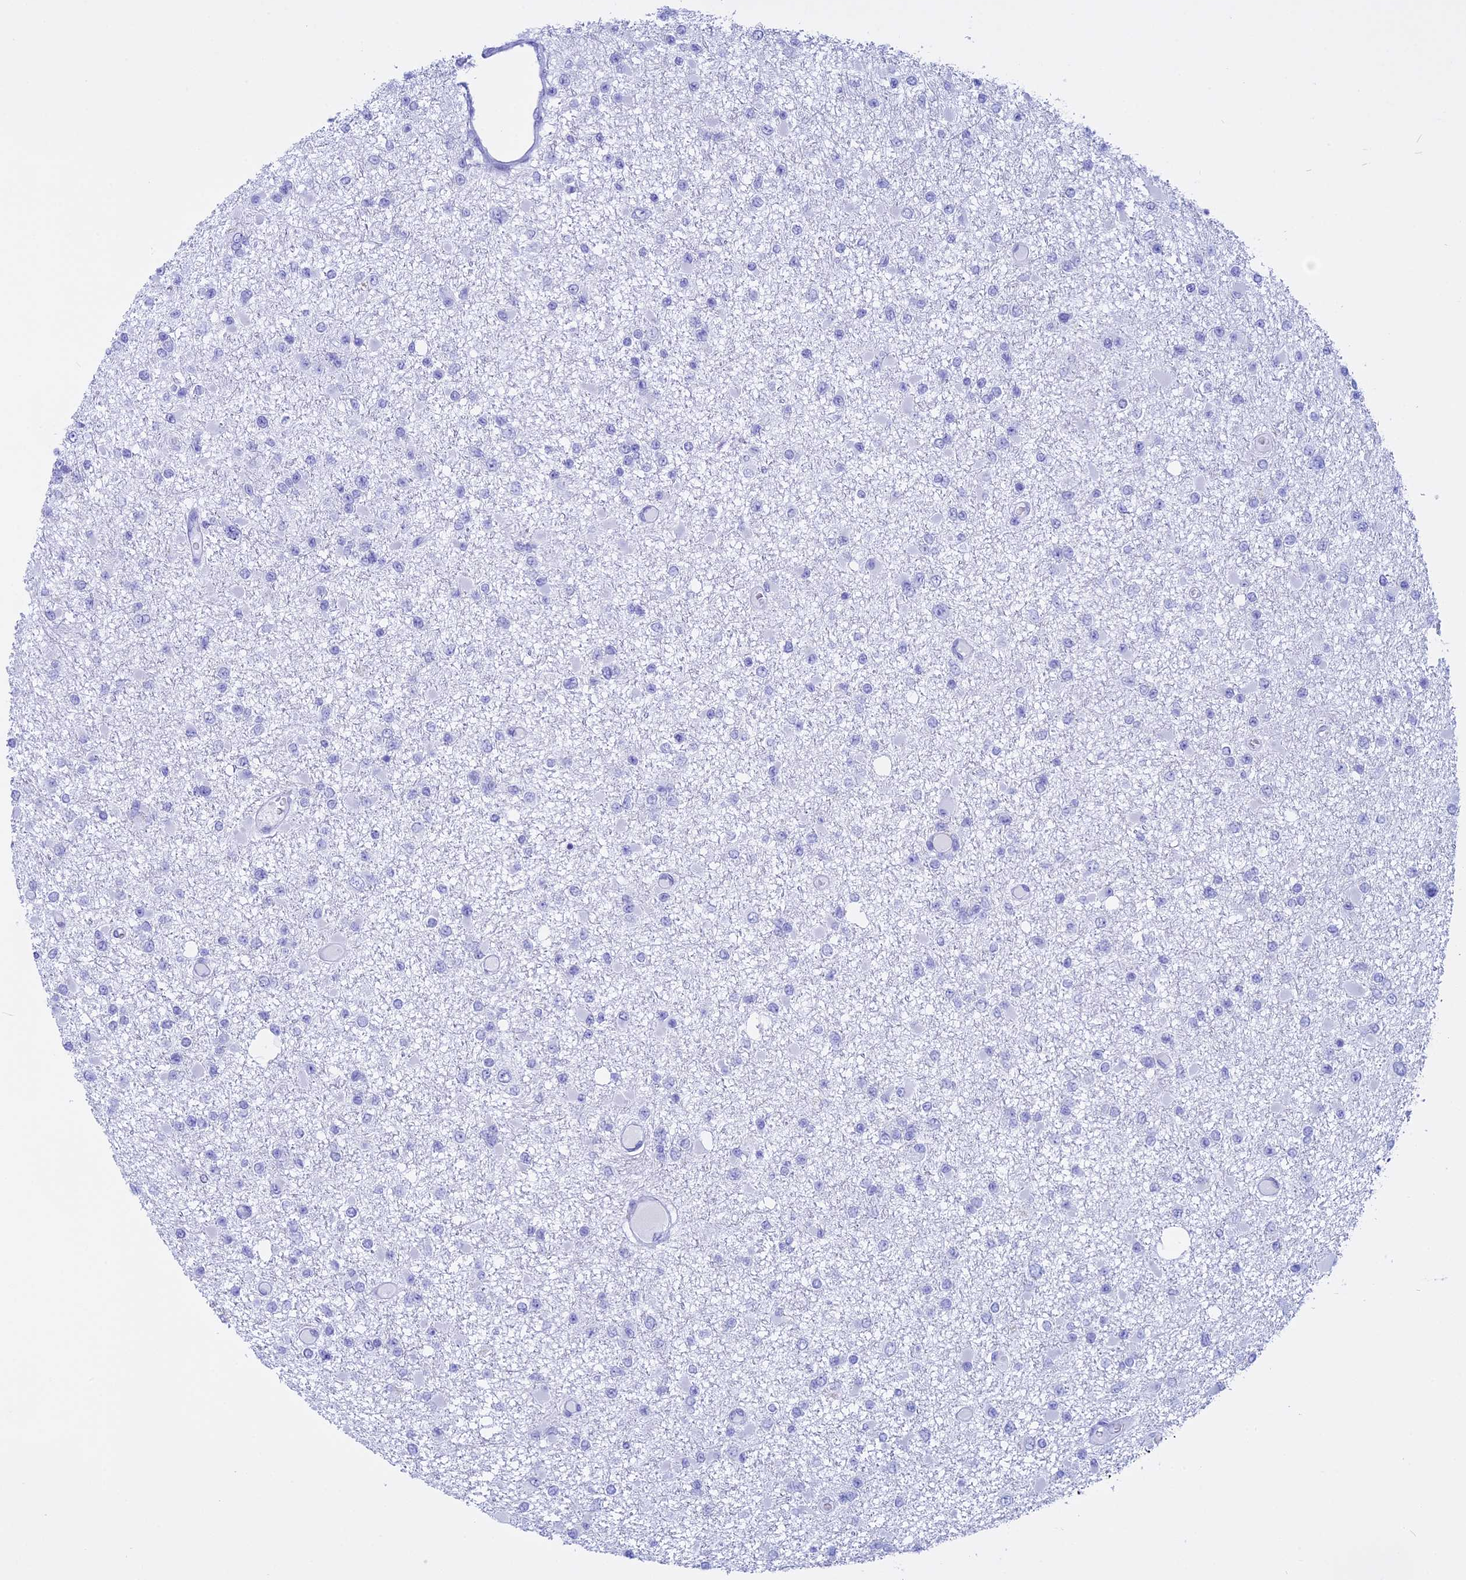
{"staining": {"intensity": "negative", "quantity": "none", "location": "none"}, "tissue": "glioma", "cell_type": "Tumor cells", "image_type": "cancer", "snomed": [{"axis": "morphology", "description": "Glioma, malignant, Low grade"}, {"axis": "topography", "description": "Brain"}], "caption": "Tumor cells show no significant protein staining in glioma.", "gene": "ISCA1", "patient": {"sex": "female", "age": 22}}